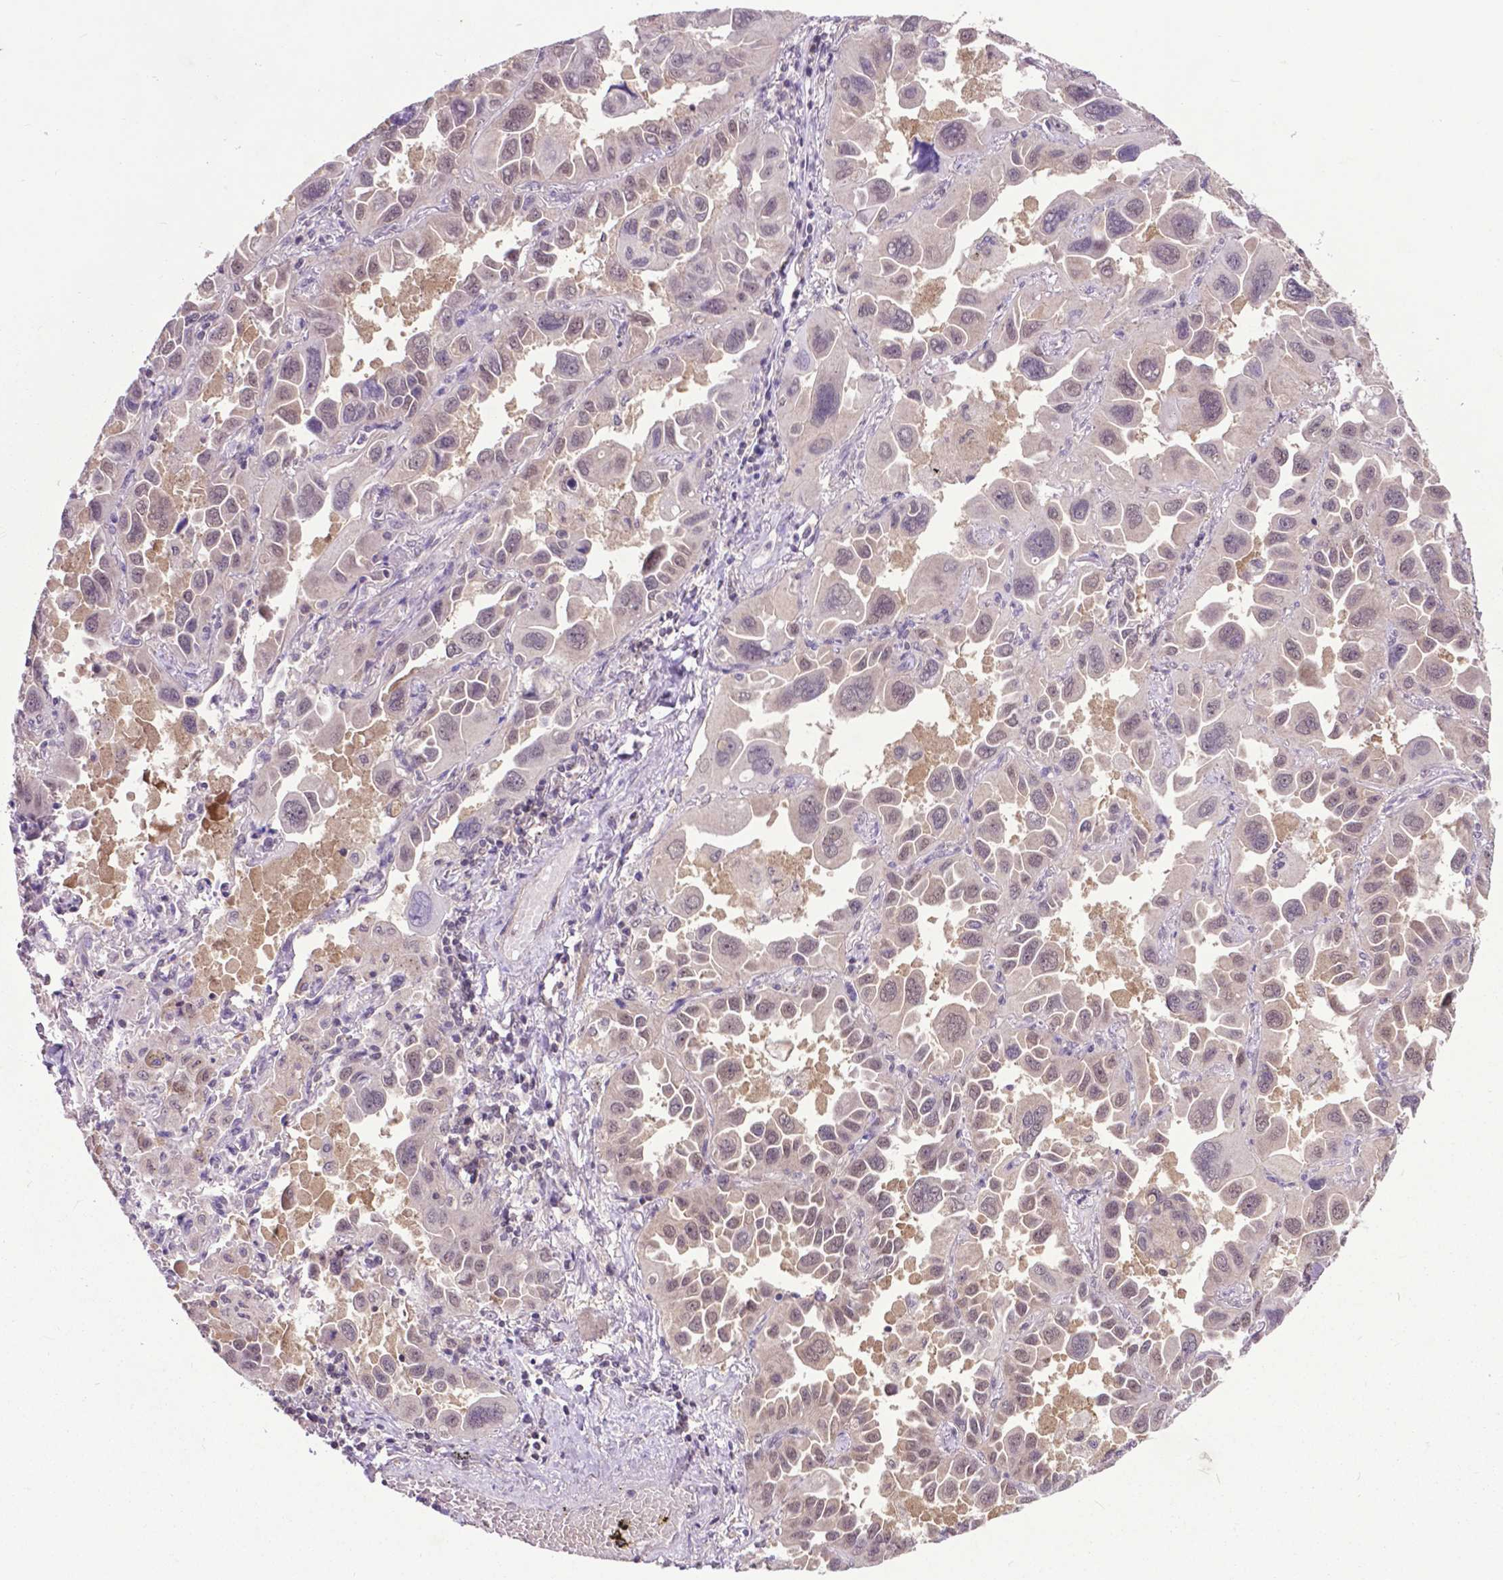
{"staining": {"intensity": "weak", "quantity": "<25%", "location": "nuclear"}, "tissue": "lung cancer", "cell_type": "Tumor cells", "image_type": "cancer", "snomed": [{"axis": "morphology", "description": "Adenocarcinoma, NOS"}, {"axis": "topography", "description": "Lung"}], "caption": "Tumor cells show no significant expression in lung cancer (adenocarcinoma).", "gene": "OTUB1", "patient": {"sex": "male", "age": 64}}